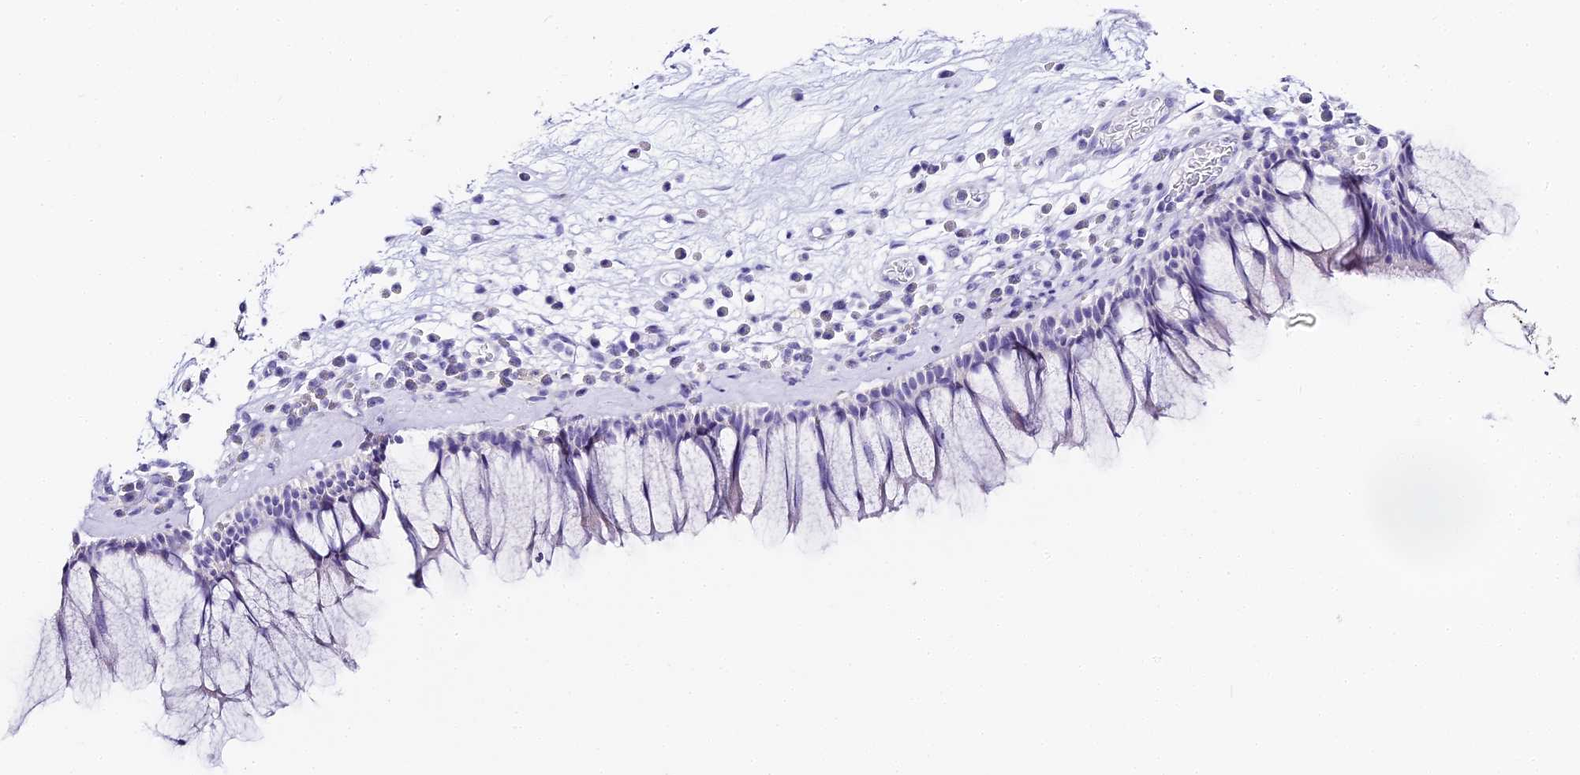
{"staining": {"intensity": "negative", "quantity": "none", "location": "none"}, "tissue": "nasopharynx", "cell_type": "Respiratory epithelial cells", "image_type": "normal", "snomed": [{"axis": "morphology", "description": "Normal tissue, NOS"}, {"axis": "morphology", "description": "Inflammation, NOS"}, {"axis": "topography", "description": "Nasopharynx"}], "caption": "The micrograph exhibits no staining of respiratory epithelial cells in normal nasopharynx.", "gene": "ABHD14A", "patient": {"sex": "male", "age": 70}}